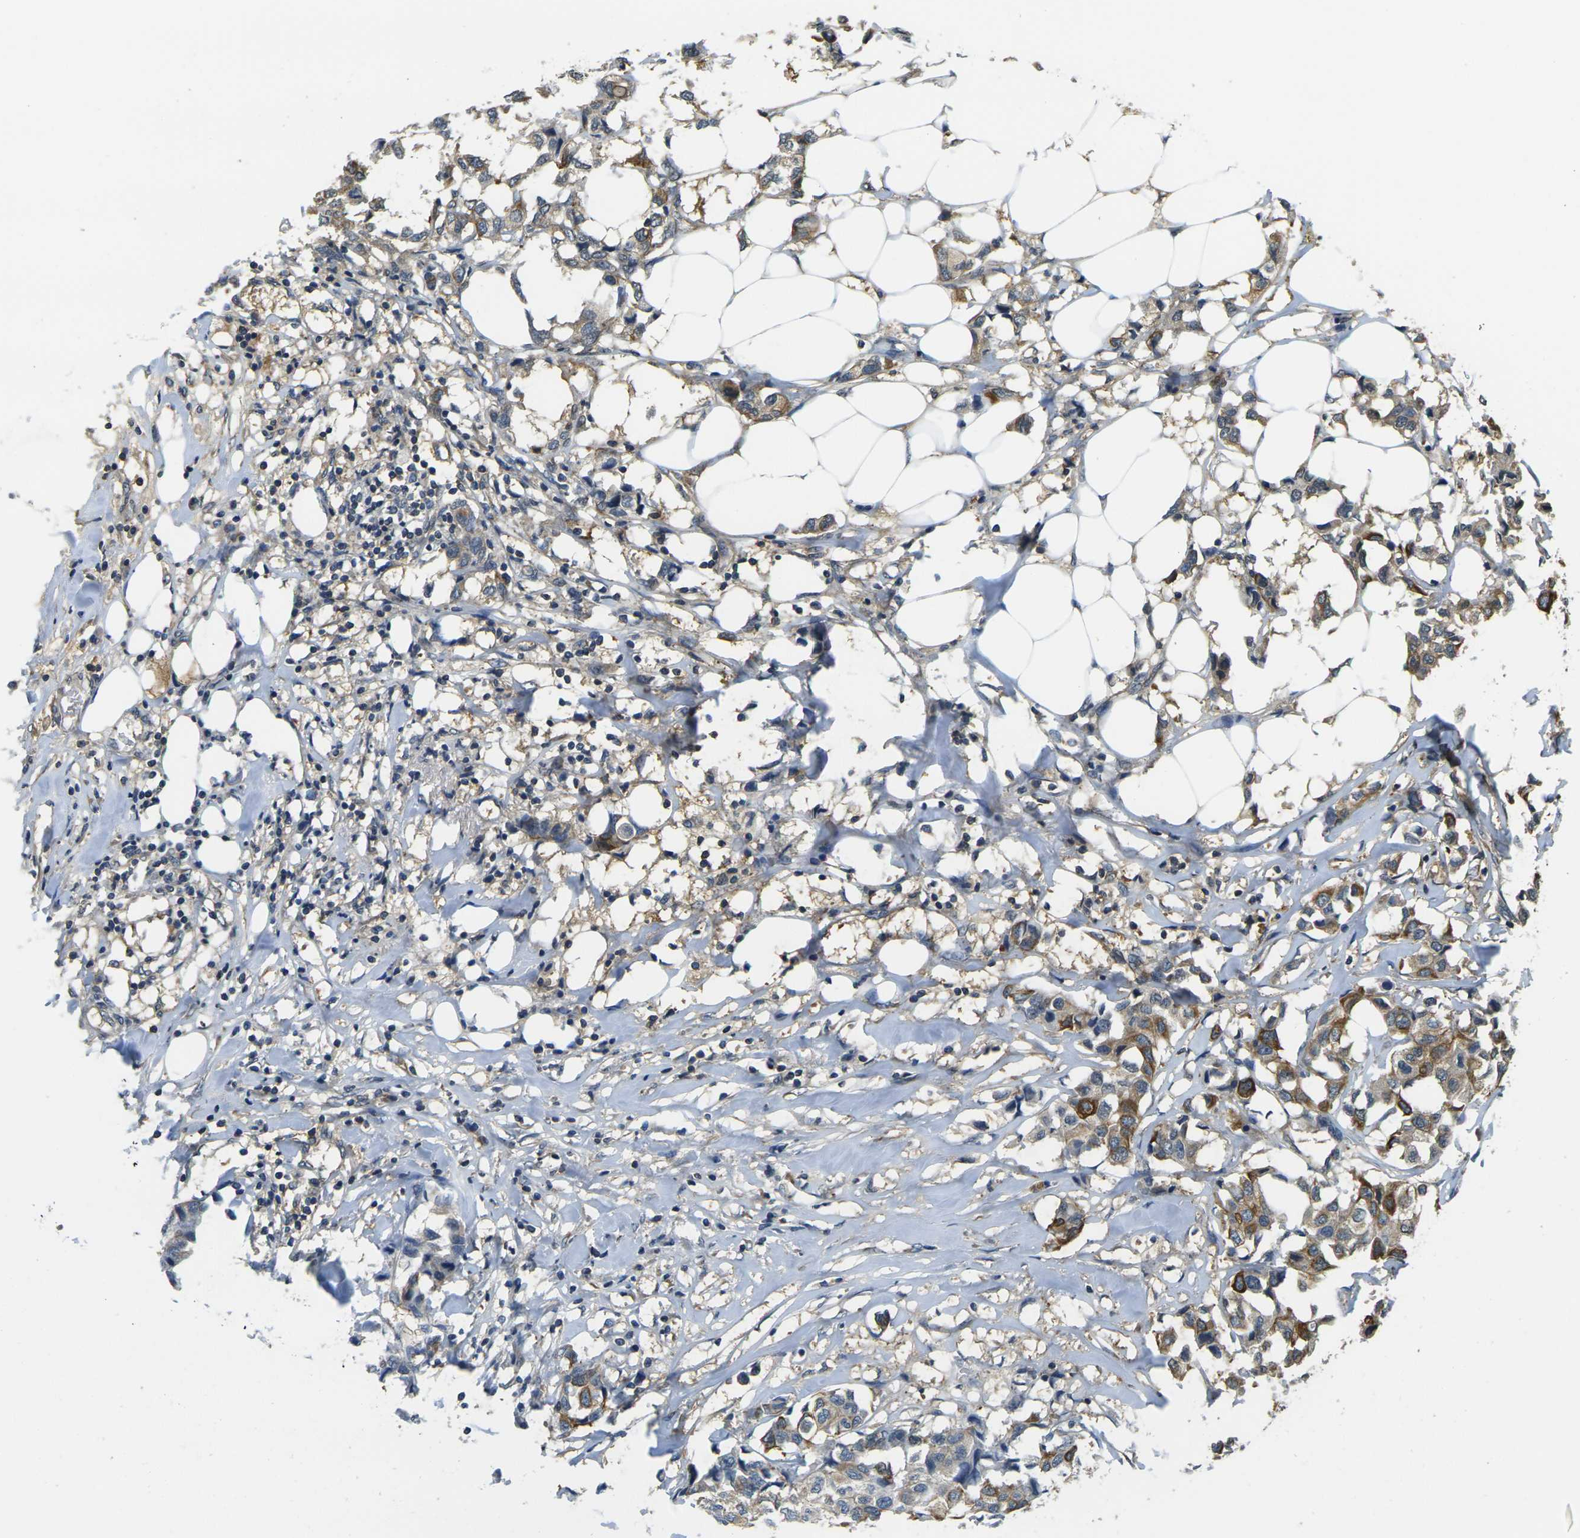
{"staining": {"intensity": "moderate", "quantity": "<25%", "location": "cytoplasmic/membranous"}, "tissue": "breast cancer", "cell_type": "Tumor cells", "image_type": "cancer", "snomed": [{"axis": "morphology", "description": "Duct carcinoma"}, {"axis": "topography", "description": "Breast"}], "caption": "The immunohistochemical stain labels moderate cytoplasmic/membranous positivity in tumor cells of breast cancer (intraductal carcinoma) tissue. The protein of interest is stained brown, and the nuclei are stained in blue (DAB IHC with brightfield microscopy, high magnification).", "gene": "CAST", "patient": {"sex": "female", "age": 80}}